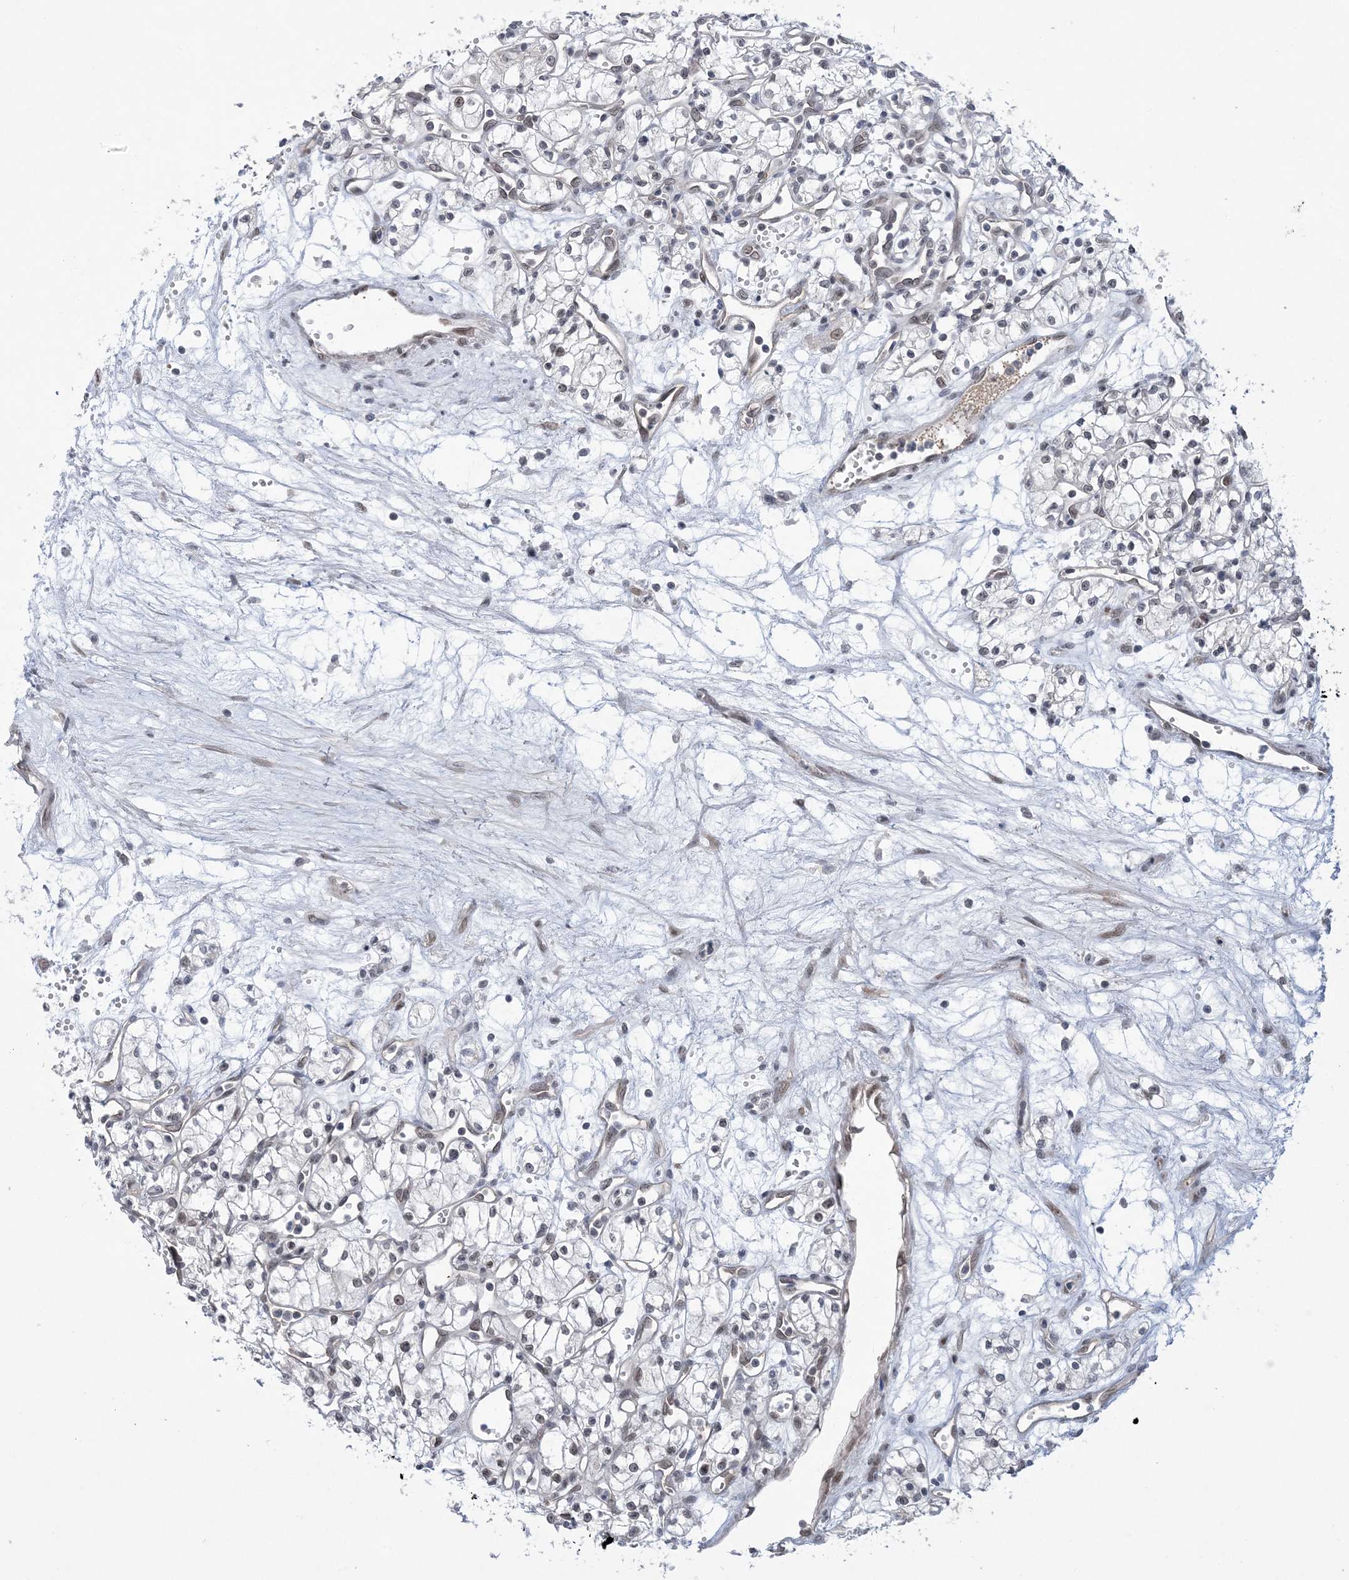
{"staining": {"intensity": "negative", "quantity": "none", "location": "none"}, "tissue": "renal cancer", "cell_type": "Tumor cells", "image_type": "cancer", "snomed": [{"axis": "morphology", "description": "Adenocarcinoma, NOS"}, {"axis": "topography", "description": "Kidney"}], "caption": "There is no significant staining in tumor cells of renal adenocarcinoma.", "gene": "WAC", "patient": {"sex": "male", "age": 59}}